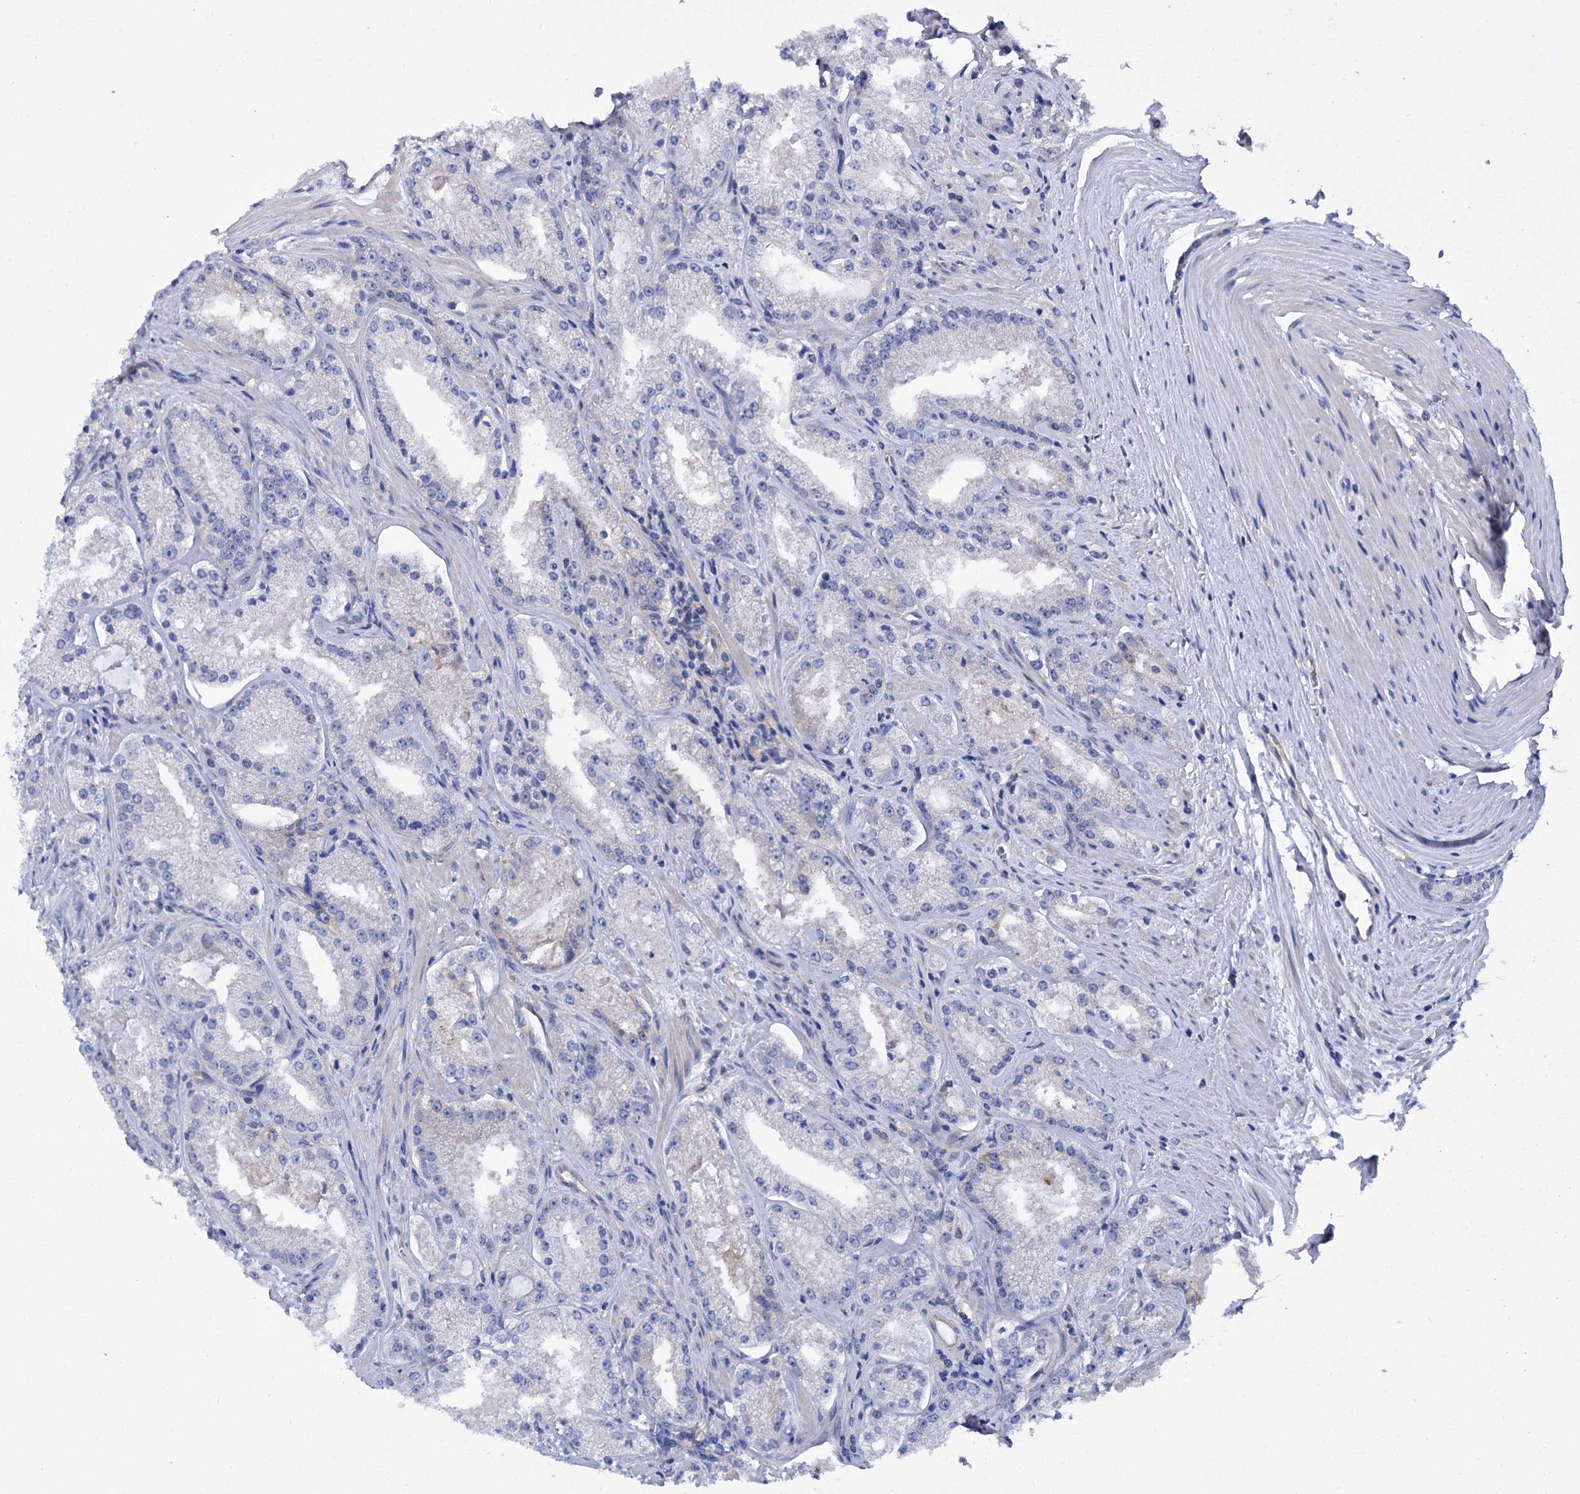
{"staining": {"intensity": "negative", "quantity": "none", "location": "none"}, "tissue": "prostate cancer", "cell_type": "Tumor cells", "image_type": "cancer", "snomed": [{"axis": "morphology", "description": "Adenocarcinoma, Low grade"}, {"axis": "topography", "description": "Prostate"}], "caption": "Protein analysis of prostate cancer displays no significant staining in tumor cells.", "gene": "TRIM55", "patient": {"sex": "male", "age": 69}}